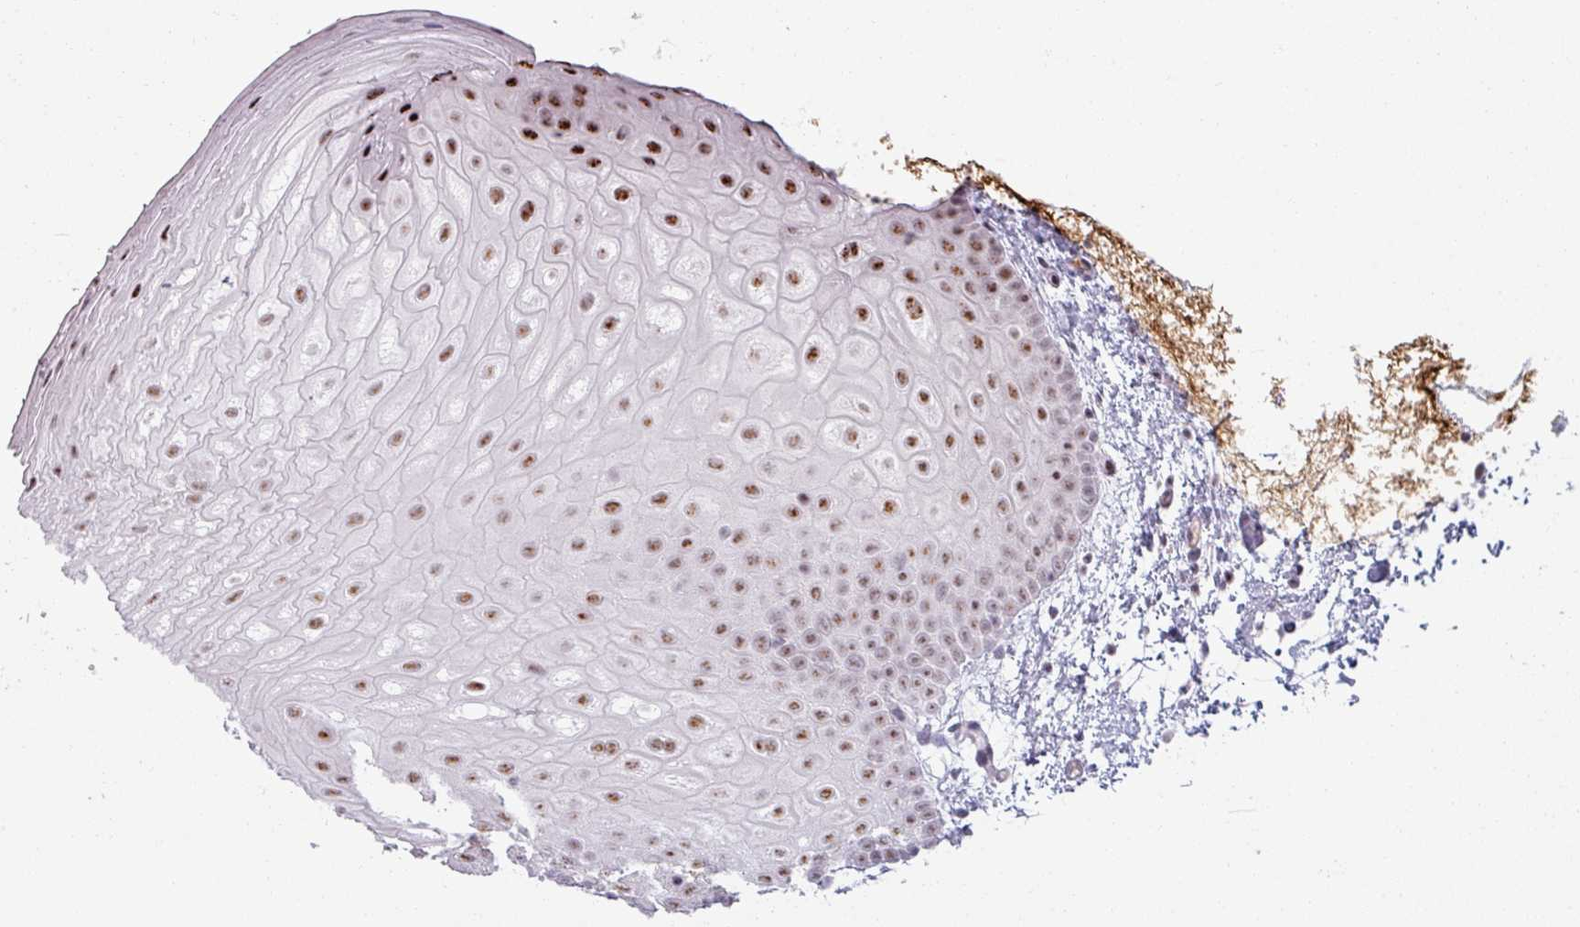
{"staining": {"intensity": "moderate", "quantity": ">75%", "location": "nuclear"}, "tissue": "oral mucosa", "cell_type": "Squamous epithelial cells", "image_type": "normal", "snomed": [{"axis": "morphology", "description": "Normal tissue, NOS"}, {"axis": "topography", "description": "Oral tissue"}], "caption": "Moderate nuclear expression for a protein is appreciated in approximately >75% of squamous epithelial cells of normal oral mucosa using immunohistochemistry (IHC).", "gene": "NCOR1", "patient": {"sex": "female", "age": 67}}